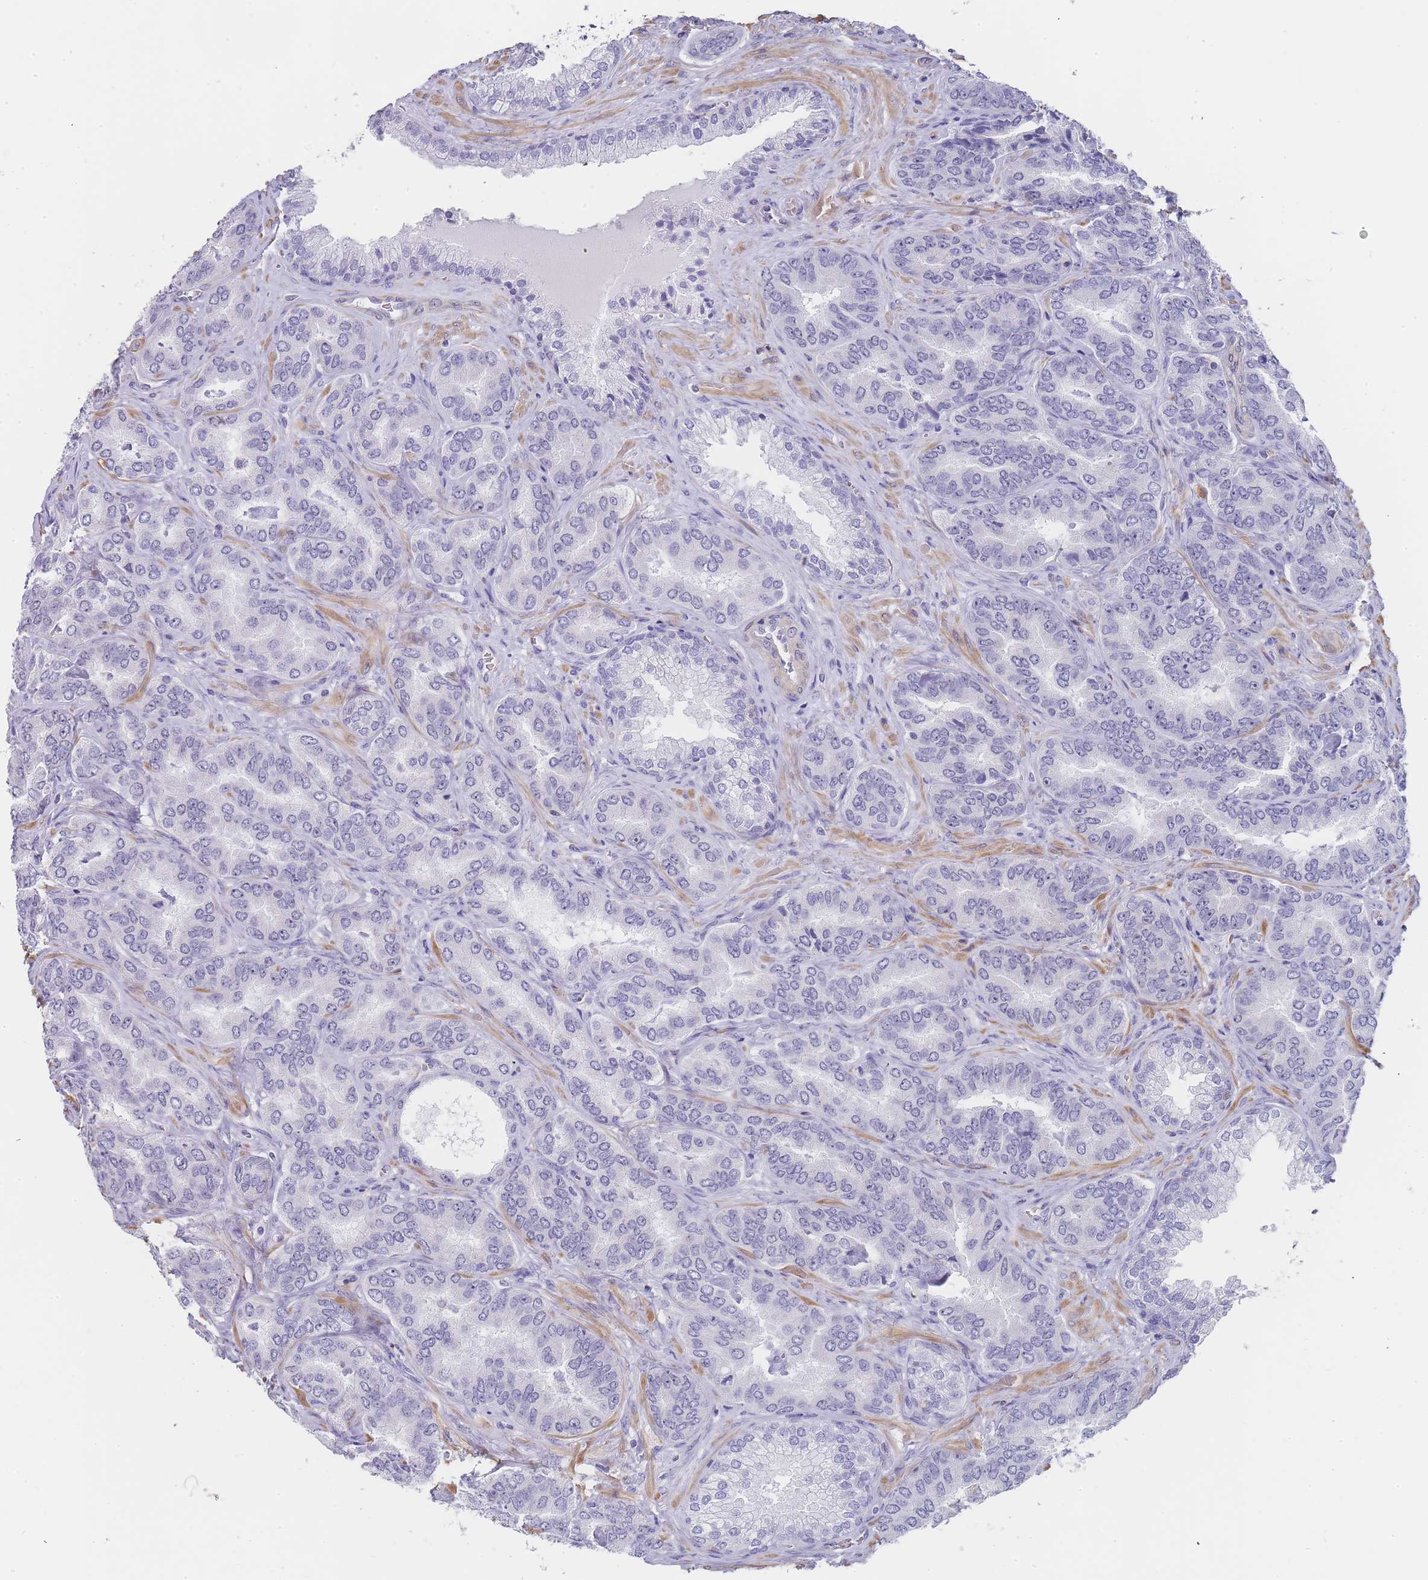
{"staining": {"intensity": "weak", "quantity": "<25%", "location": "nuclear"}, "tissue": "prostate cancer", "cell_type": "Tumor cells", "image_type": "cancer", "snomed": [{"axis": "morphology", "description": "Adenocarcinoma, High grade"}, {"axis": "topography", "description": "Prostate"}], "caption": "This is a histopathology image of immunohistochemistry (IHC) staining of high-grade adenocarcinoma (prostate), which shows no expression in tumor cells.", "gene": "NOP14", "patient": {"sex": "male", "age": 72}}